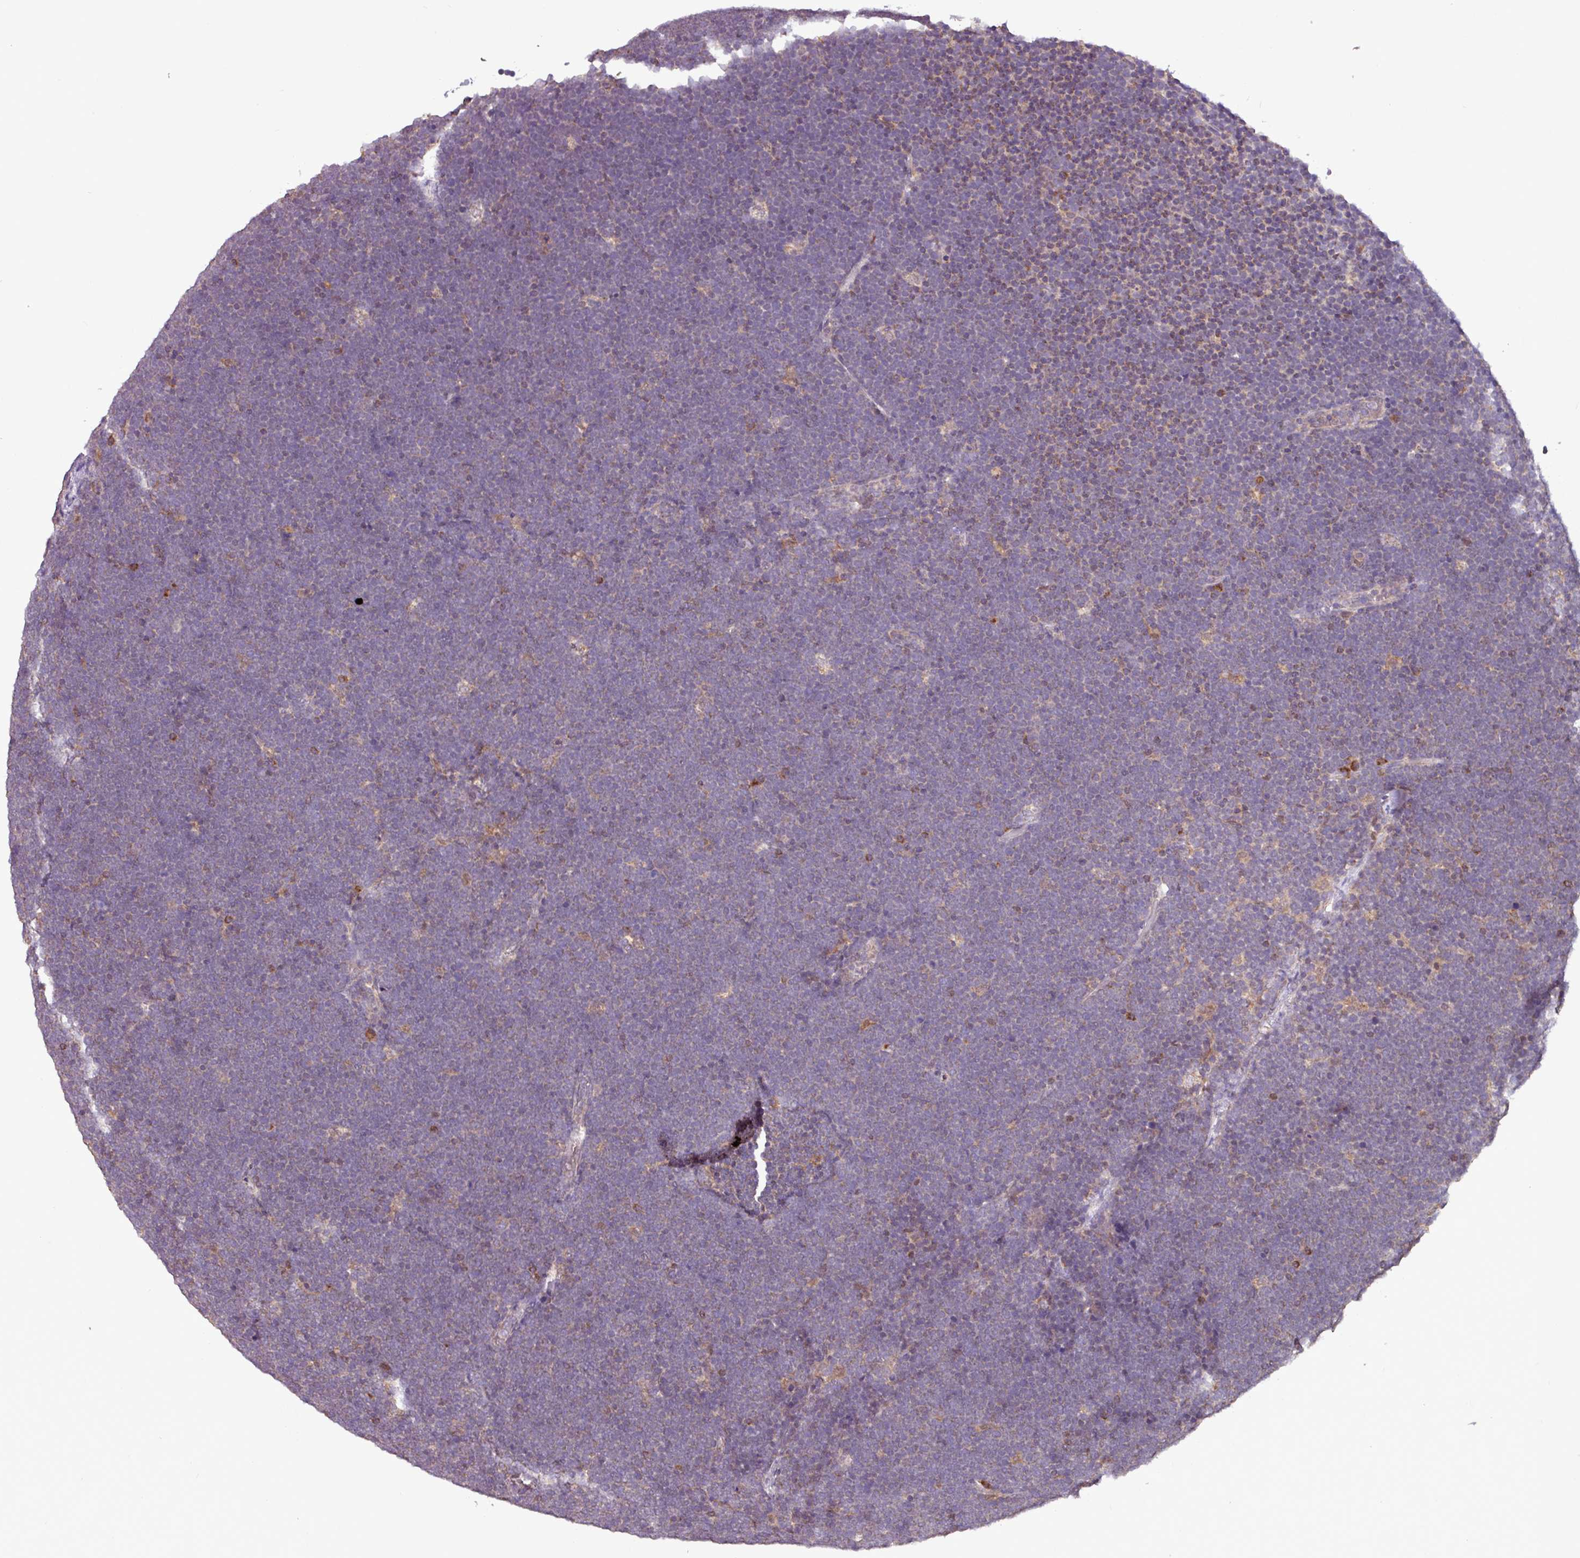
{"staining": {"intensity": "weak", "quantity": "<25%", "location": "cytoplasmic/membranous"}, "tissue": "lymphoma", "cell_type": "Tumor cells", "image_type": "cancer", "snomed": [{"axis": "morphology", "description": "Malignant lymphoma, non-Hodgkin's type, High grade"}, {"axis": "topography", "description": "Lymph node"}], "caption": "High magnification brightfield microscopy of lymphoma stained with DAB (3,3'-diaminobenzidine) (brown) and counterstained with hematoxylin (blue): tumor cells show no significant positivity. Brightfield microscopy of immunohistochemistry (IHC) stained with DAB (brown) and hematoxylin (blue), captured at high magnification.", "gene": "MCTP2", "patient": {"sex": "male", "age": 13}}